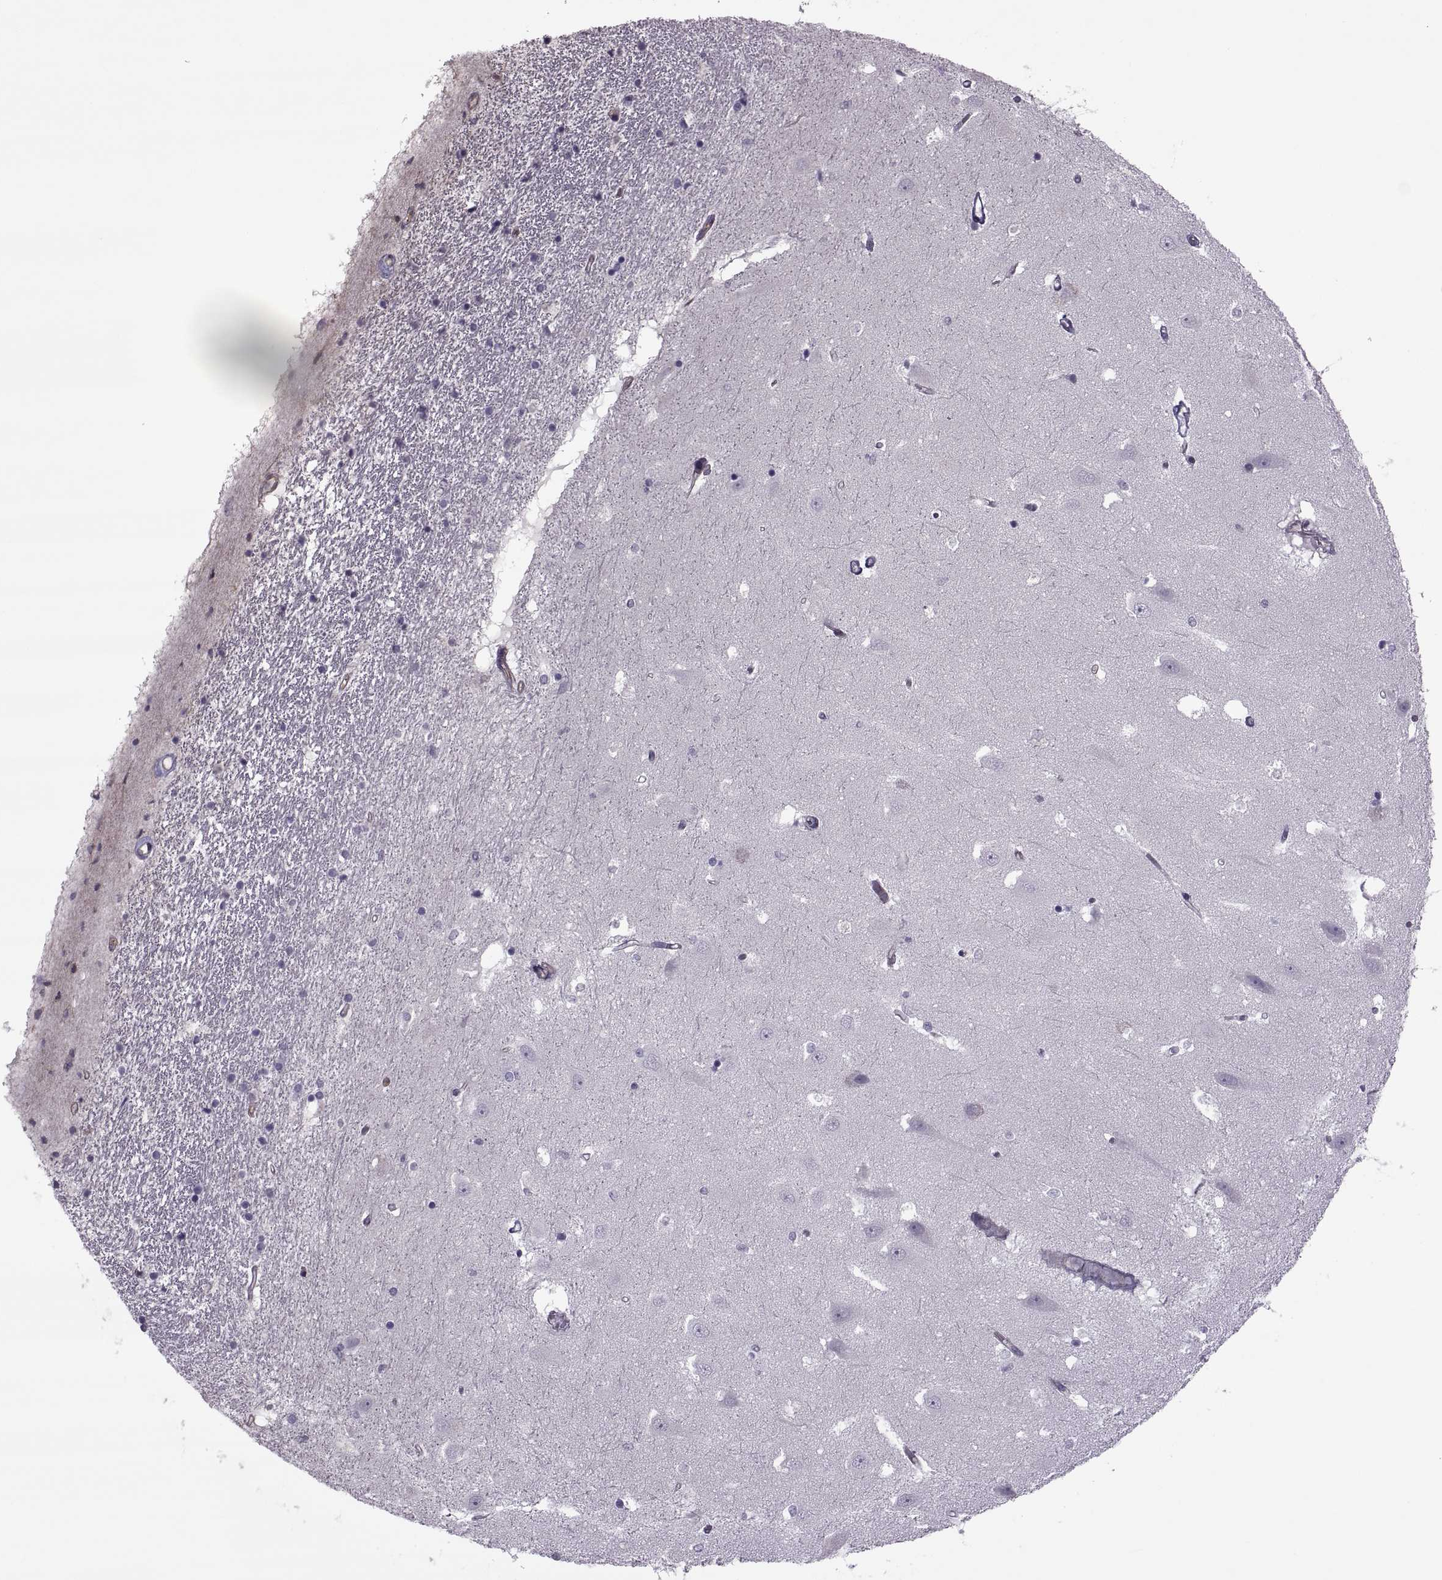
{"staining": {"intensity": "negative", "quantity": "none", "location": "none"}, "tissue": "hippocampus", "cell_type": "Glial cells", "image_type": "normal", "snomed": [{"axis": "morphology", "description": "Normal tissue, NOS"}, {"axis": "topography", "description": "Hippocampus"}], "caption": "Immunohistochemistry (IHC) micrograph of unremarkable human hippocampus stained for a protein (brown), which exhibits no staining in glial cells. (Stains: DAB (3,3'-diaminobenzidine) immunohistochemistry (IHC) with hematoxylin counter stain, Microscopy: brightfield microscopy at high magnification).", "gene": "ODF3", "patient": {"sex": "male", "age": 44}}